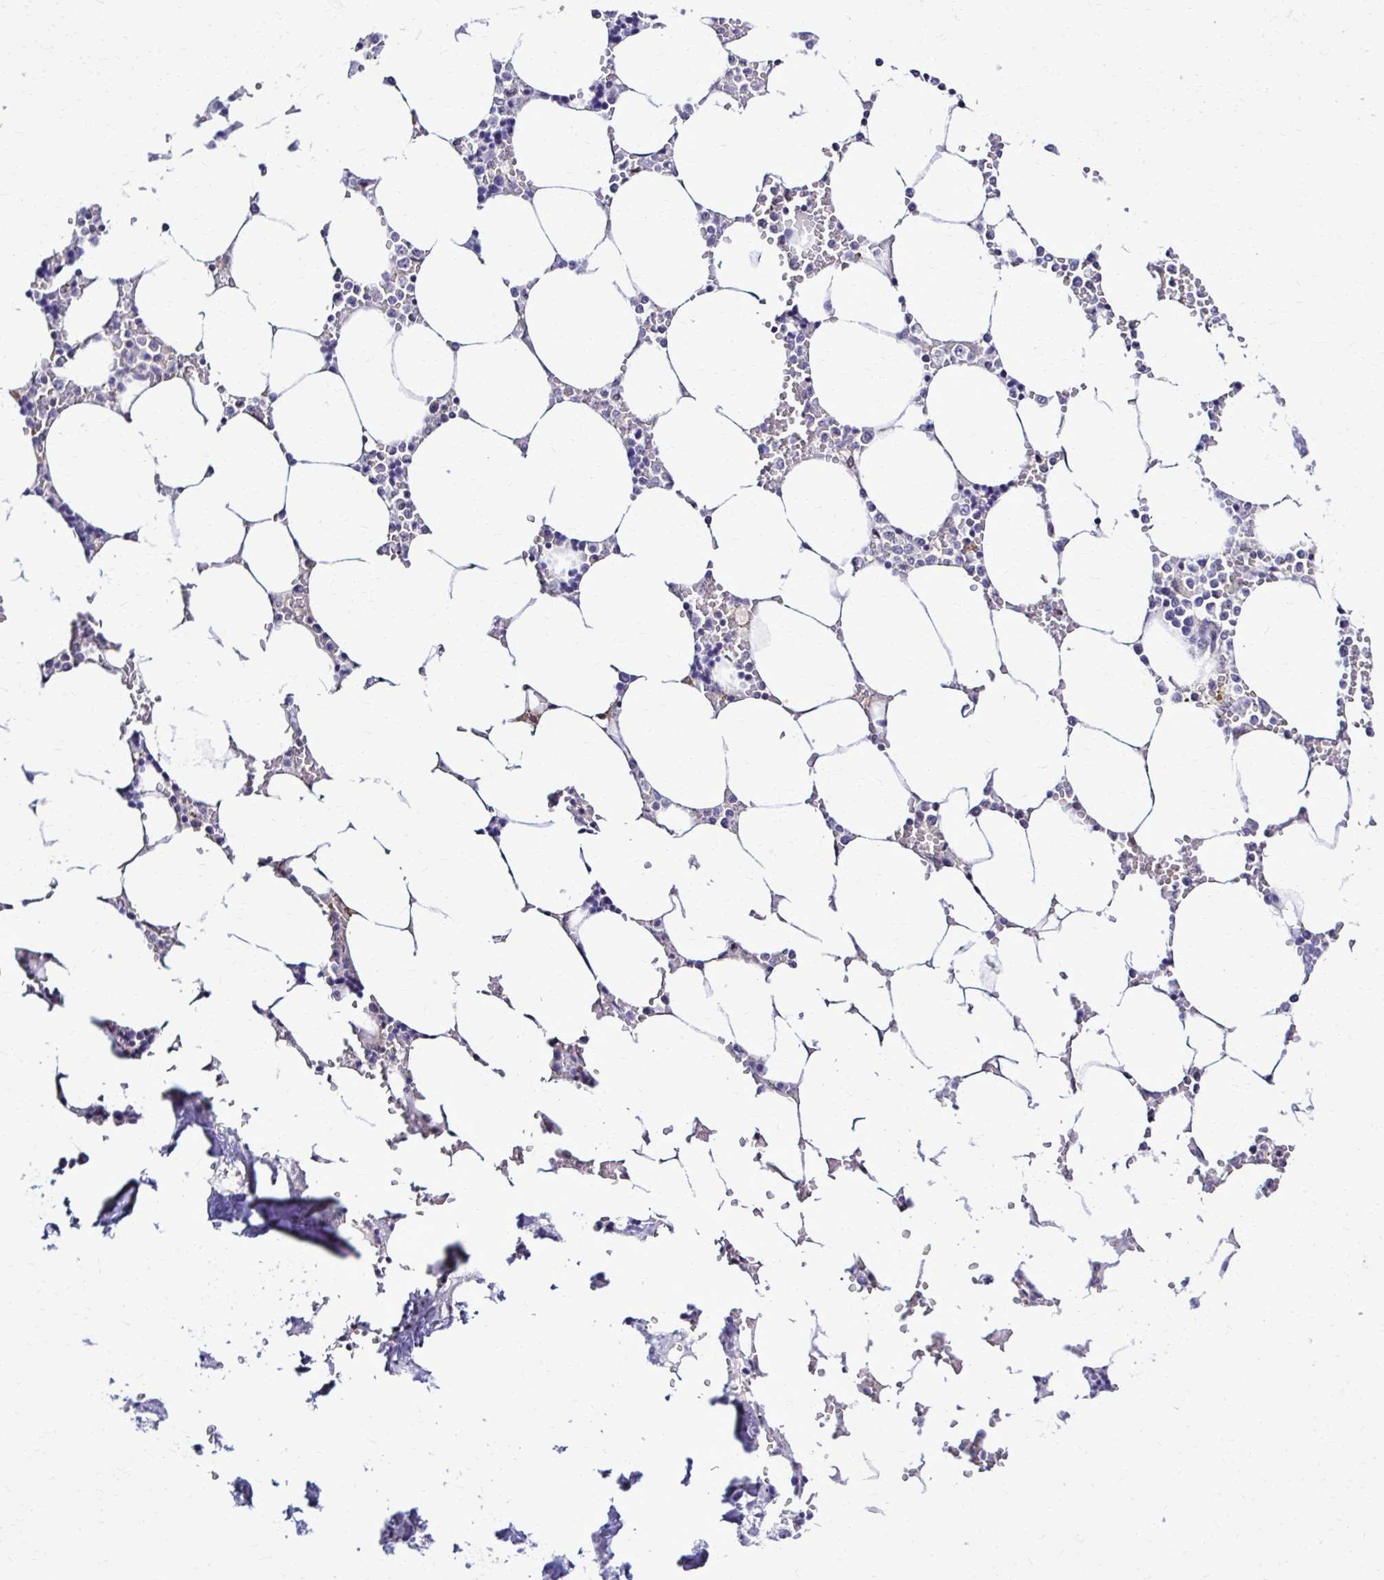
{"staining": {"intensity": "negative", "quantity": "none", "location": "none"}, "tissue": "bone marrow", "cell_type": "Hematopoietic cells", "image_type": "normal", "snomed": [{"axis": "morphology", "description": "Normal tissue, NOS"}, {"axis": "topography", "description": "Bone marrow"}], "caption": "IHC histopathology image of normal bone marrow stained for a protein (brown), which reveals no expression in hematopoietic cells.", "gene": "RASL11B", "patient": {"sex": "male", "age": 64}}